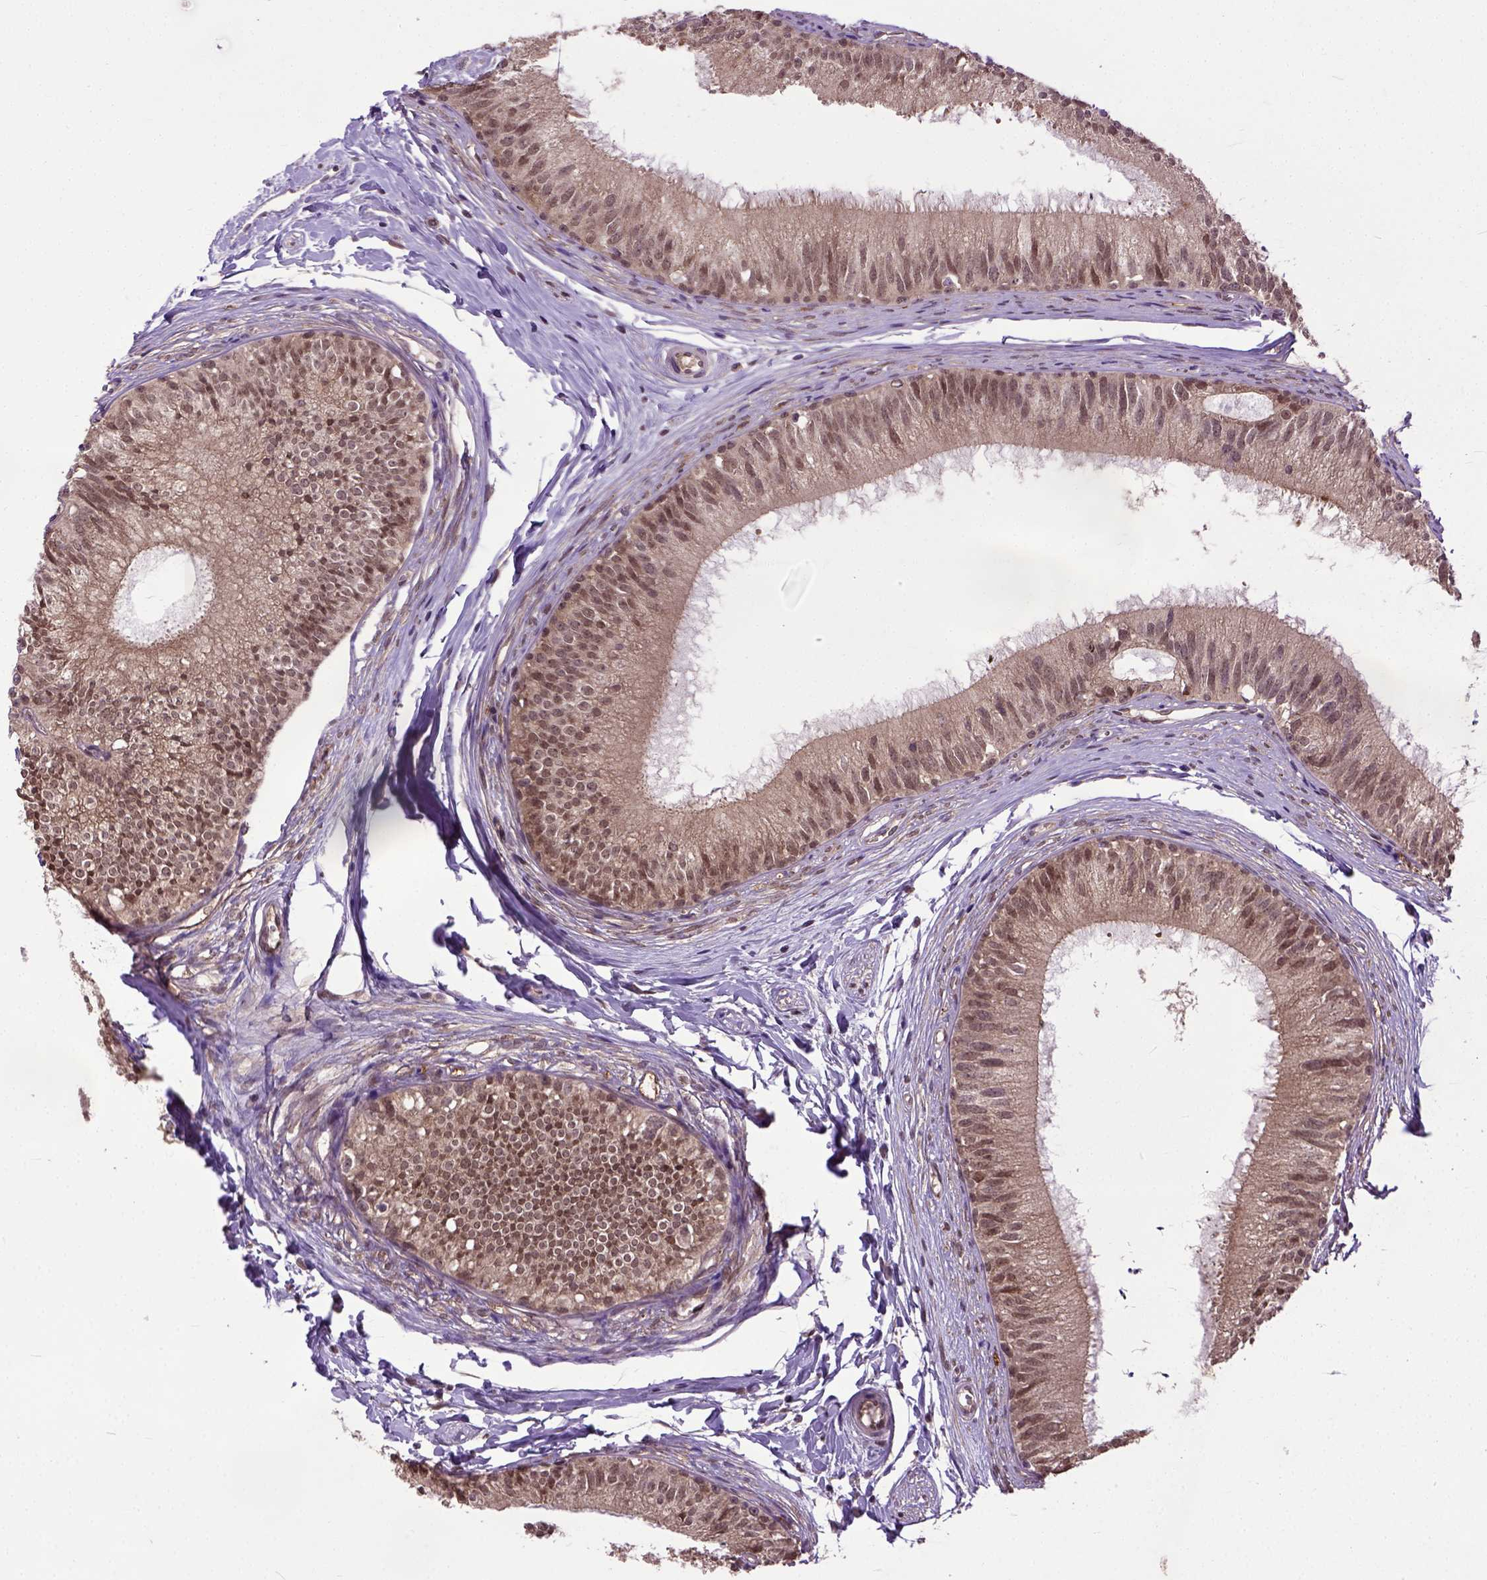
{"staining": {"intensity": "moderate", "quantity": ">75%", "location": "cytoplasmic/membranous,nuclear"}, "tissue": "epididymis", "cell_type": "Glandular cells", "image_type": "normal", "snomed": [{"axis": "morphology", "description": "Normal tissue, NOS"}, {"axis": "topography", "description": "Epididymis"}], "caption": "Immunohistochemistry (IHC) (DAB (3,3'-diaminobenzidine)) staining of normal human epididymis displays moderate cytoplasmic/membranous,nuclear protein staining in approximately >75% of glandular cells.", "gene": "UBA3", "patient": {"sex": "male", "age": 29}}